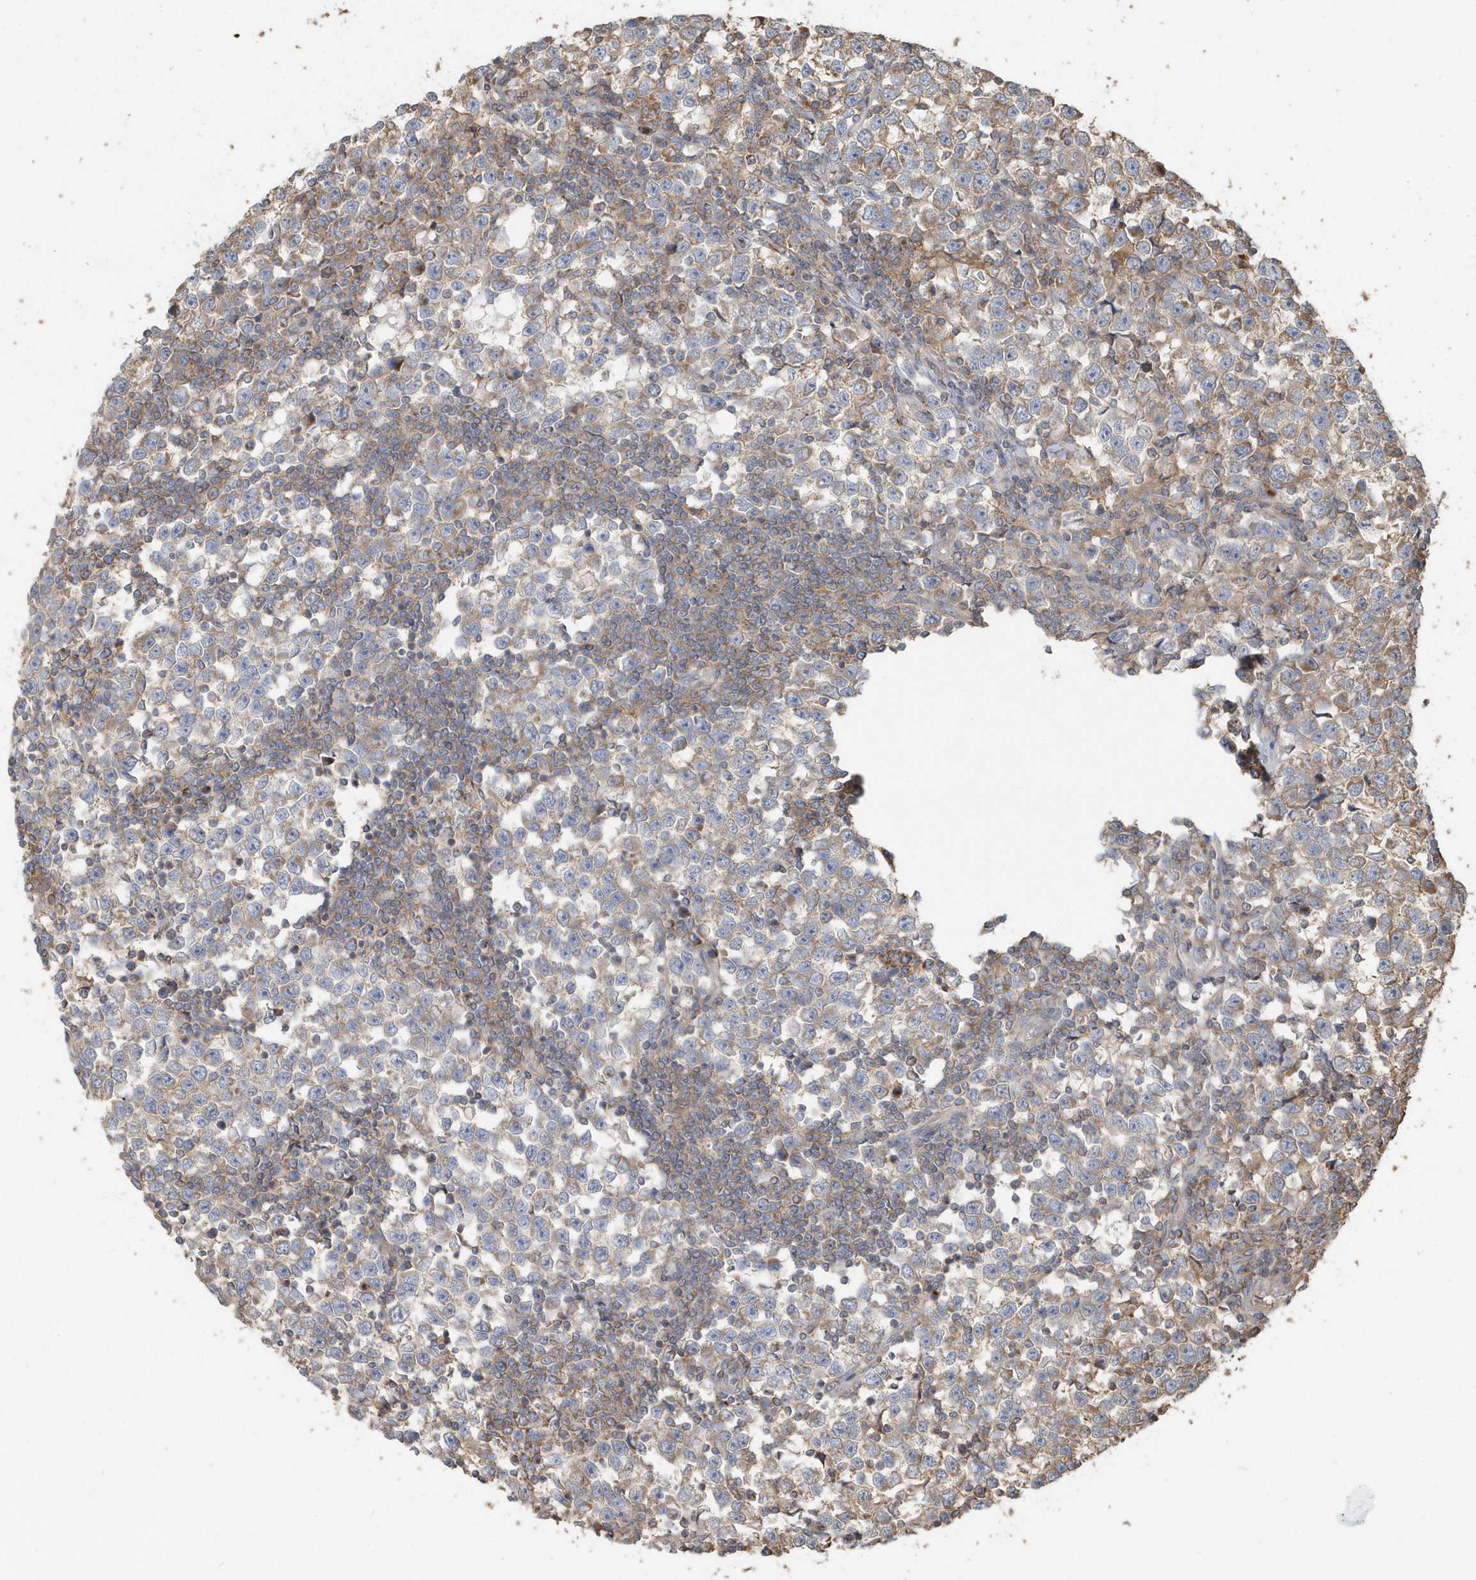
{"staining": {"intensity": "weak", "quantity": "<25%", "location": "cytoplasmic/membranous"}, "tissue": "testis cancer", "cell_type": "Tumor cells", "image_type": "cancer", "snomed": [{"axis": "morphology", "description": "Normal tissue, NOS"}, {"axis": "morphology", "description": "Seminoma, NOS"}, {"axis": "topography", "description": "Testis"}], "caption": "Immunohistochemistry of human testis cancer displays no expression in tumor cells.", "gene": "TRAIP", "patient": {"sex": "male", "age": 43}}